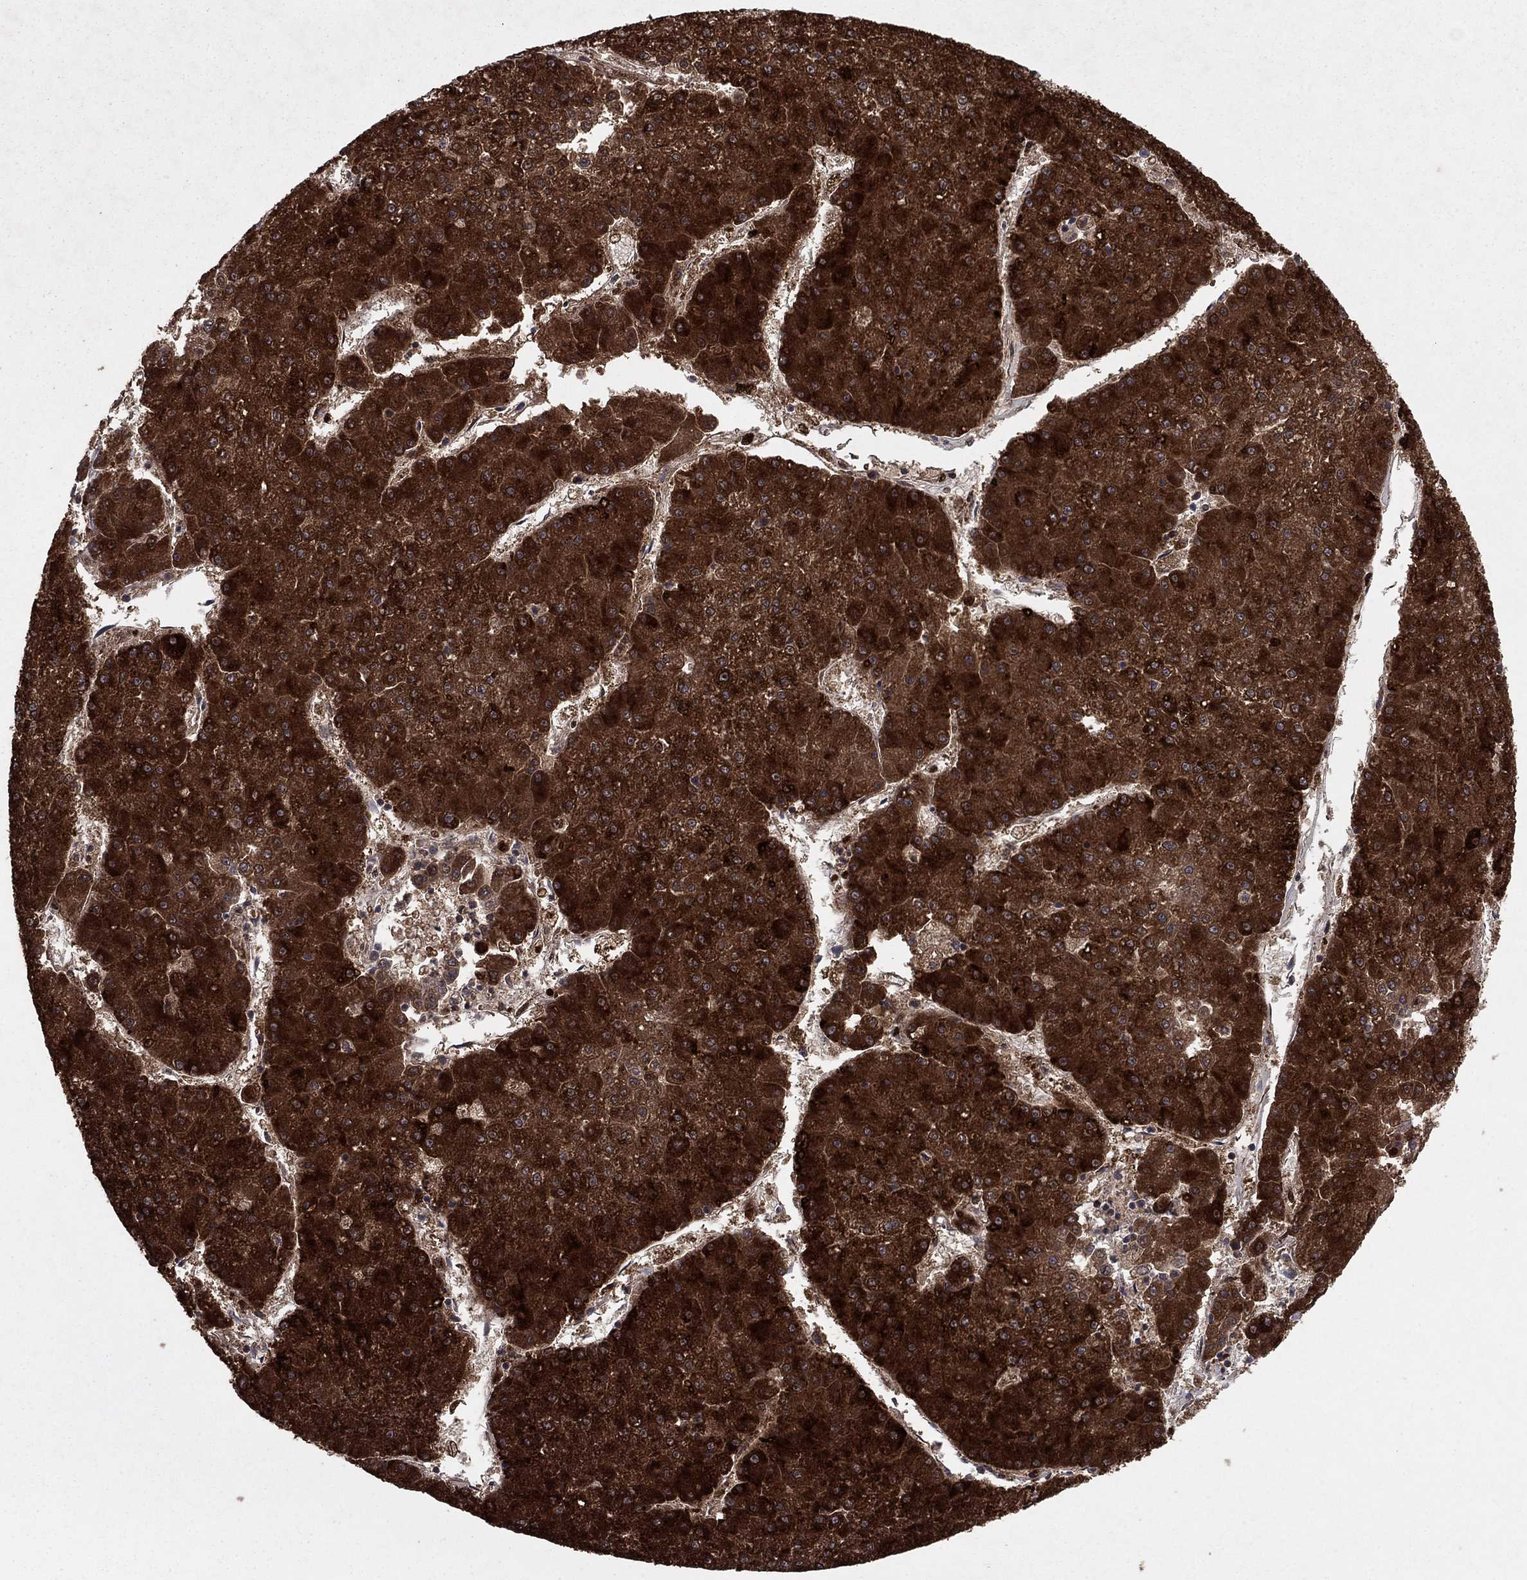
{"staining": {"intensity": "strong", "quantity": ">75%", "location": "cytoplasmic/membranous"}, "tissue": "liver cancer", "cell_type": "Tumor cells", "image_type": "cancer", "snomed": [{"axis": "morphology", "description": "Carcinoma, Hepatocellular, NOS"}, {"axis": "topography", "description": "Liver"}], "caption": "The micrograph displays immunohistochemical staining of liver cancer. There is strong cytoplasmic/membranous positivity is identified in about >75% of tumor cells.", "gene": "DHRS1", "patient": {"sex": "male", "age": 73}}